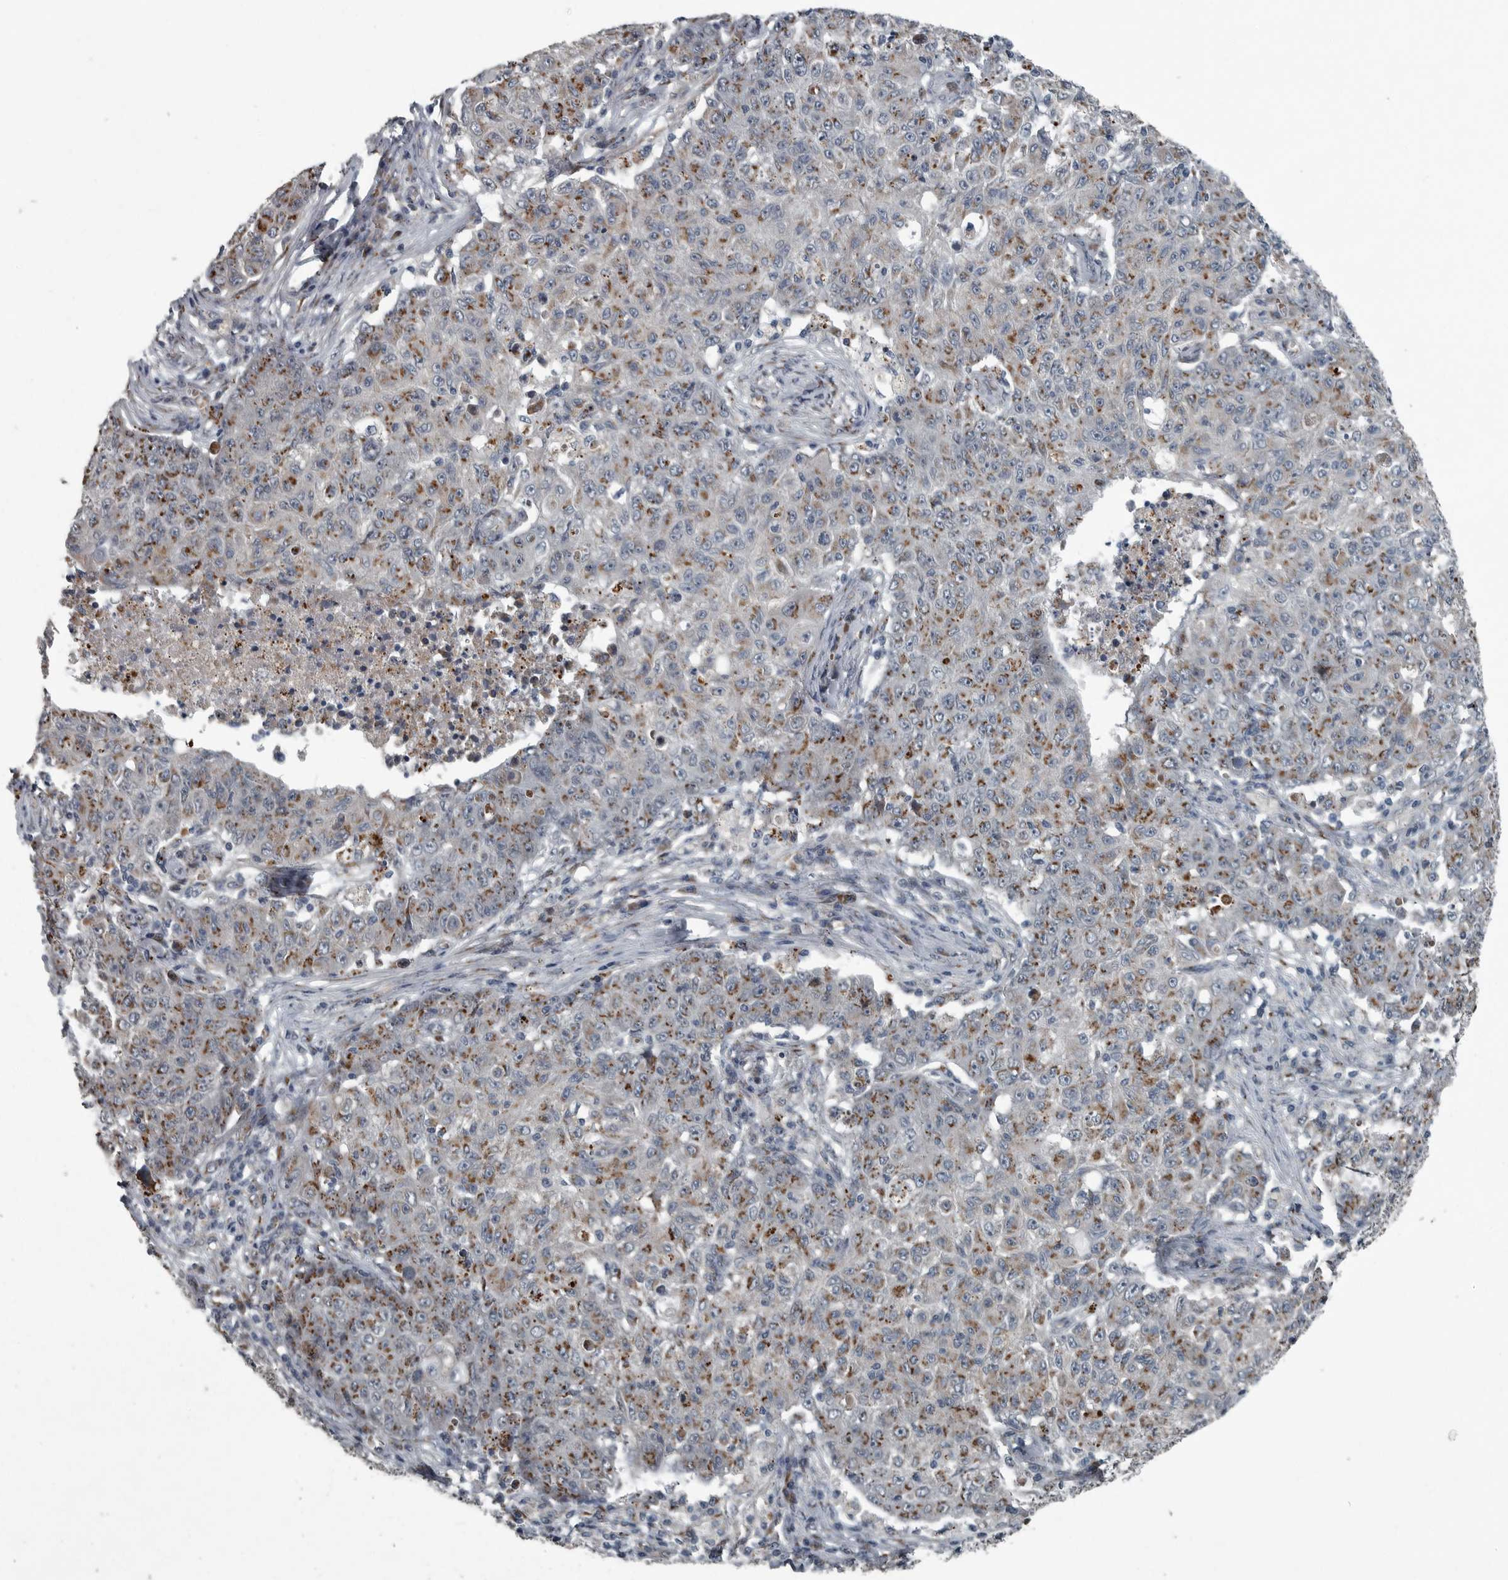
{"staining": {"intensity": "moderate", "quantity": ">75%", "location": "cytoplasmic/membranous"}, "tissue": "ovarian cancer", "cell_type": "Tumor cells", "image_type": "cancer", "snomed": [{"axis": "morphology", "description": "Carcinoma, endometroid"}, {"axis": "topography", "description": "Ovary"}], "caption": "Protein analysis of endometroid carcinoma (ovarian) tissue displays moderate cytoplasmic/membranous positivity in about >75% of tumor cells.", "gene": "ZNF345", "patient": {"sex": "female", "age": 42}}